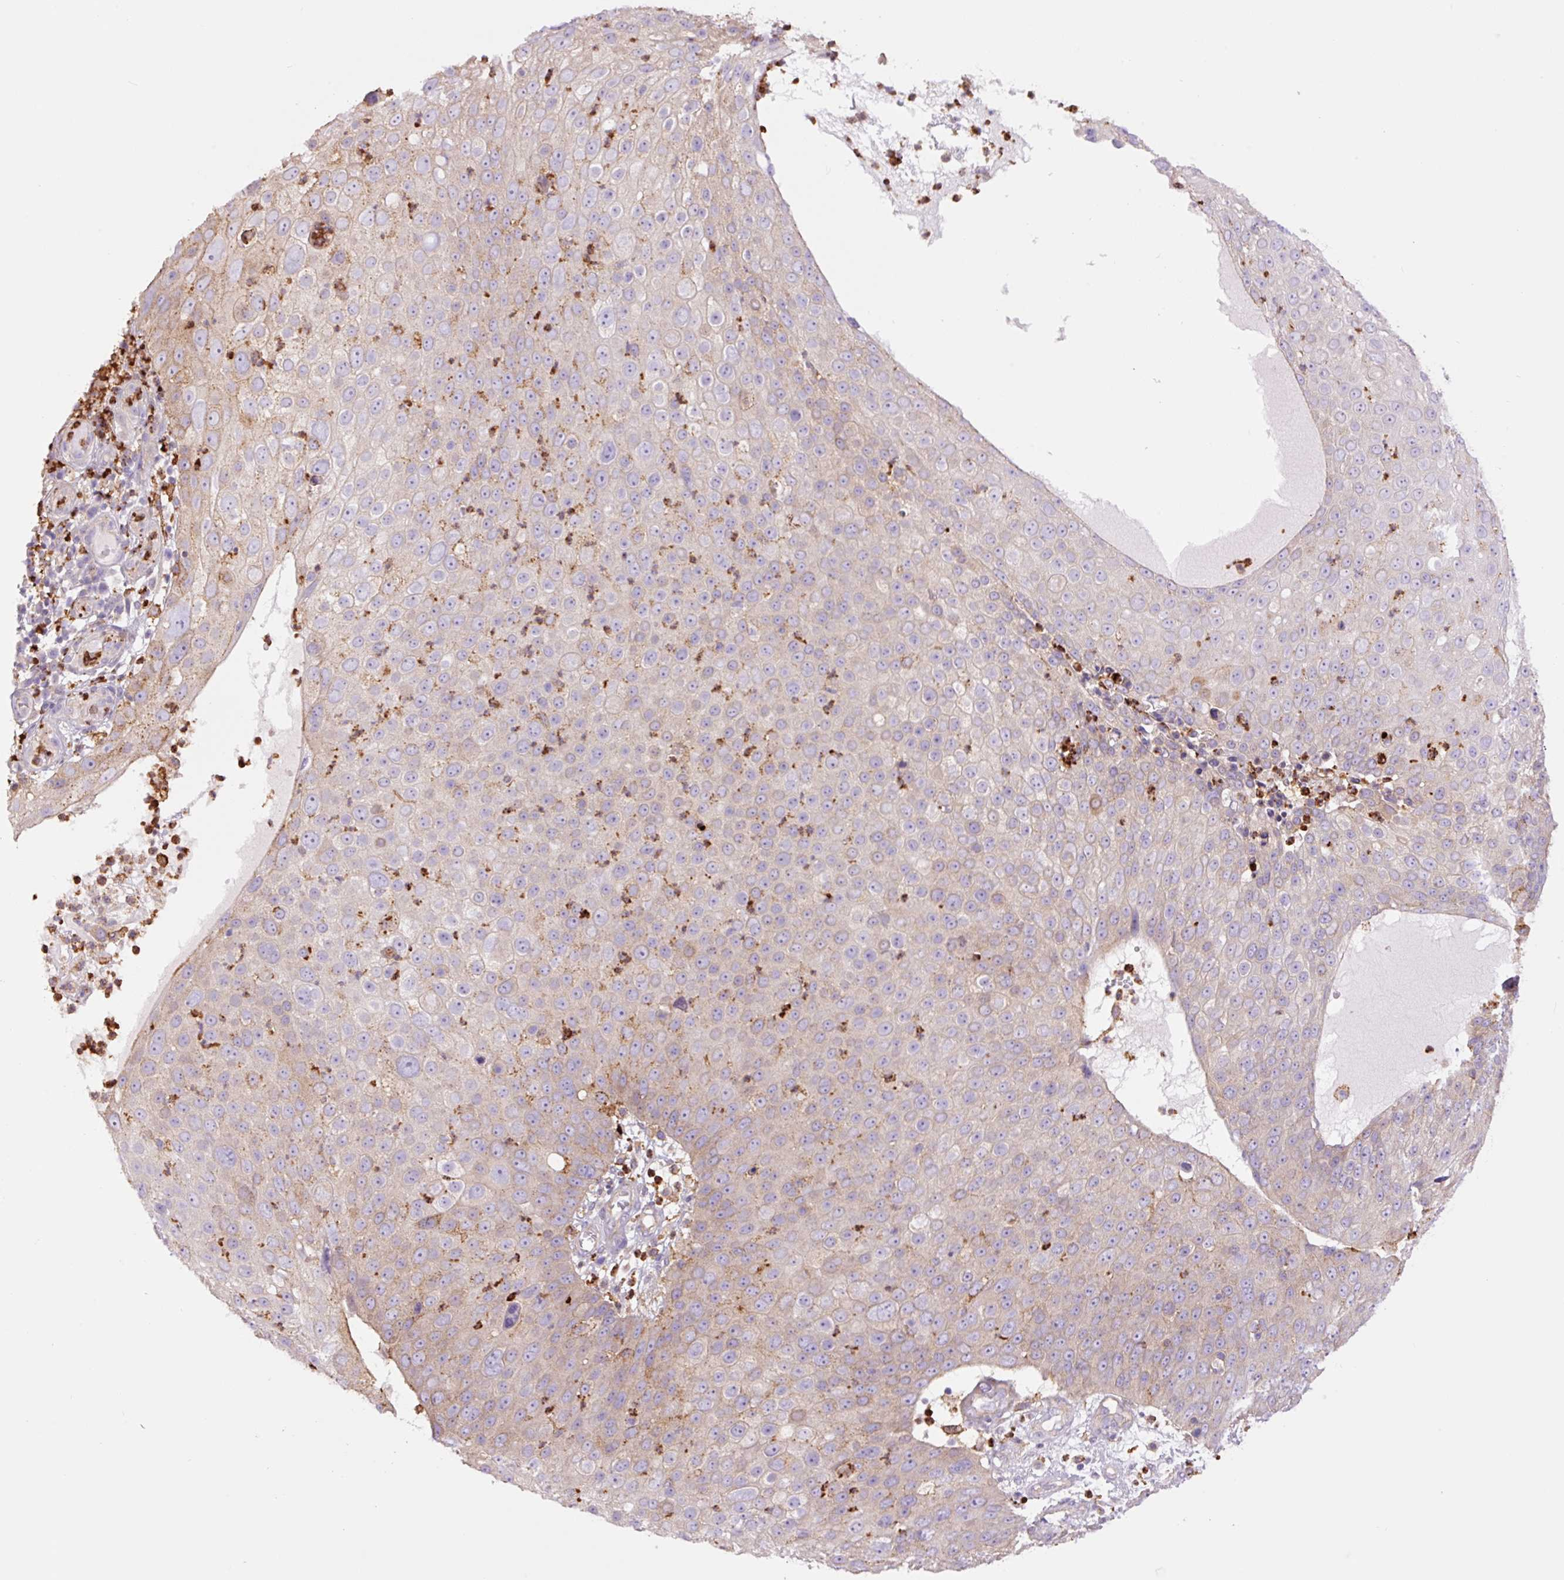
{"staining": {"intensity": "negative", "quantity": "none", "location": "none"}, "tissue": "skin cancer", "cell_type": "Tumor cells", "image_type": "cancer", "snomed": [{"axis": "morphology", "description": "Squamous cell carcinoma, NOS"}, {"axis": "topography", "description": "Skin"}], "caption": "Squamous cell carcinoma (skin) stained for a protein using immunohistochemistry shows no expression tumor cells.", "gene": "SH2D6", "patient": {"sex": "male", "age": 71}}